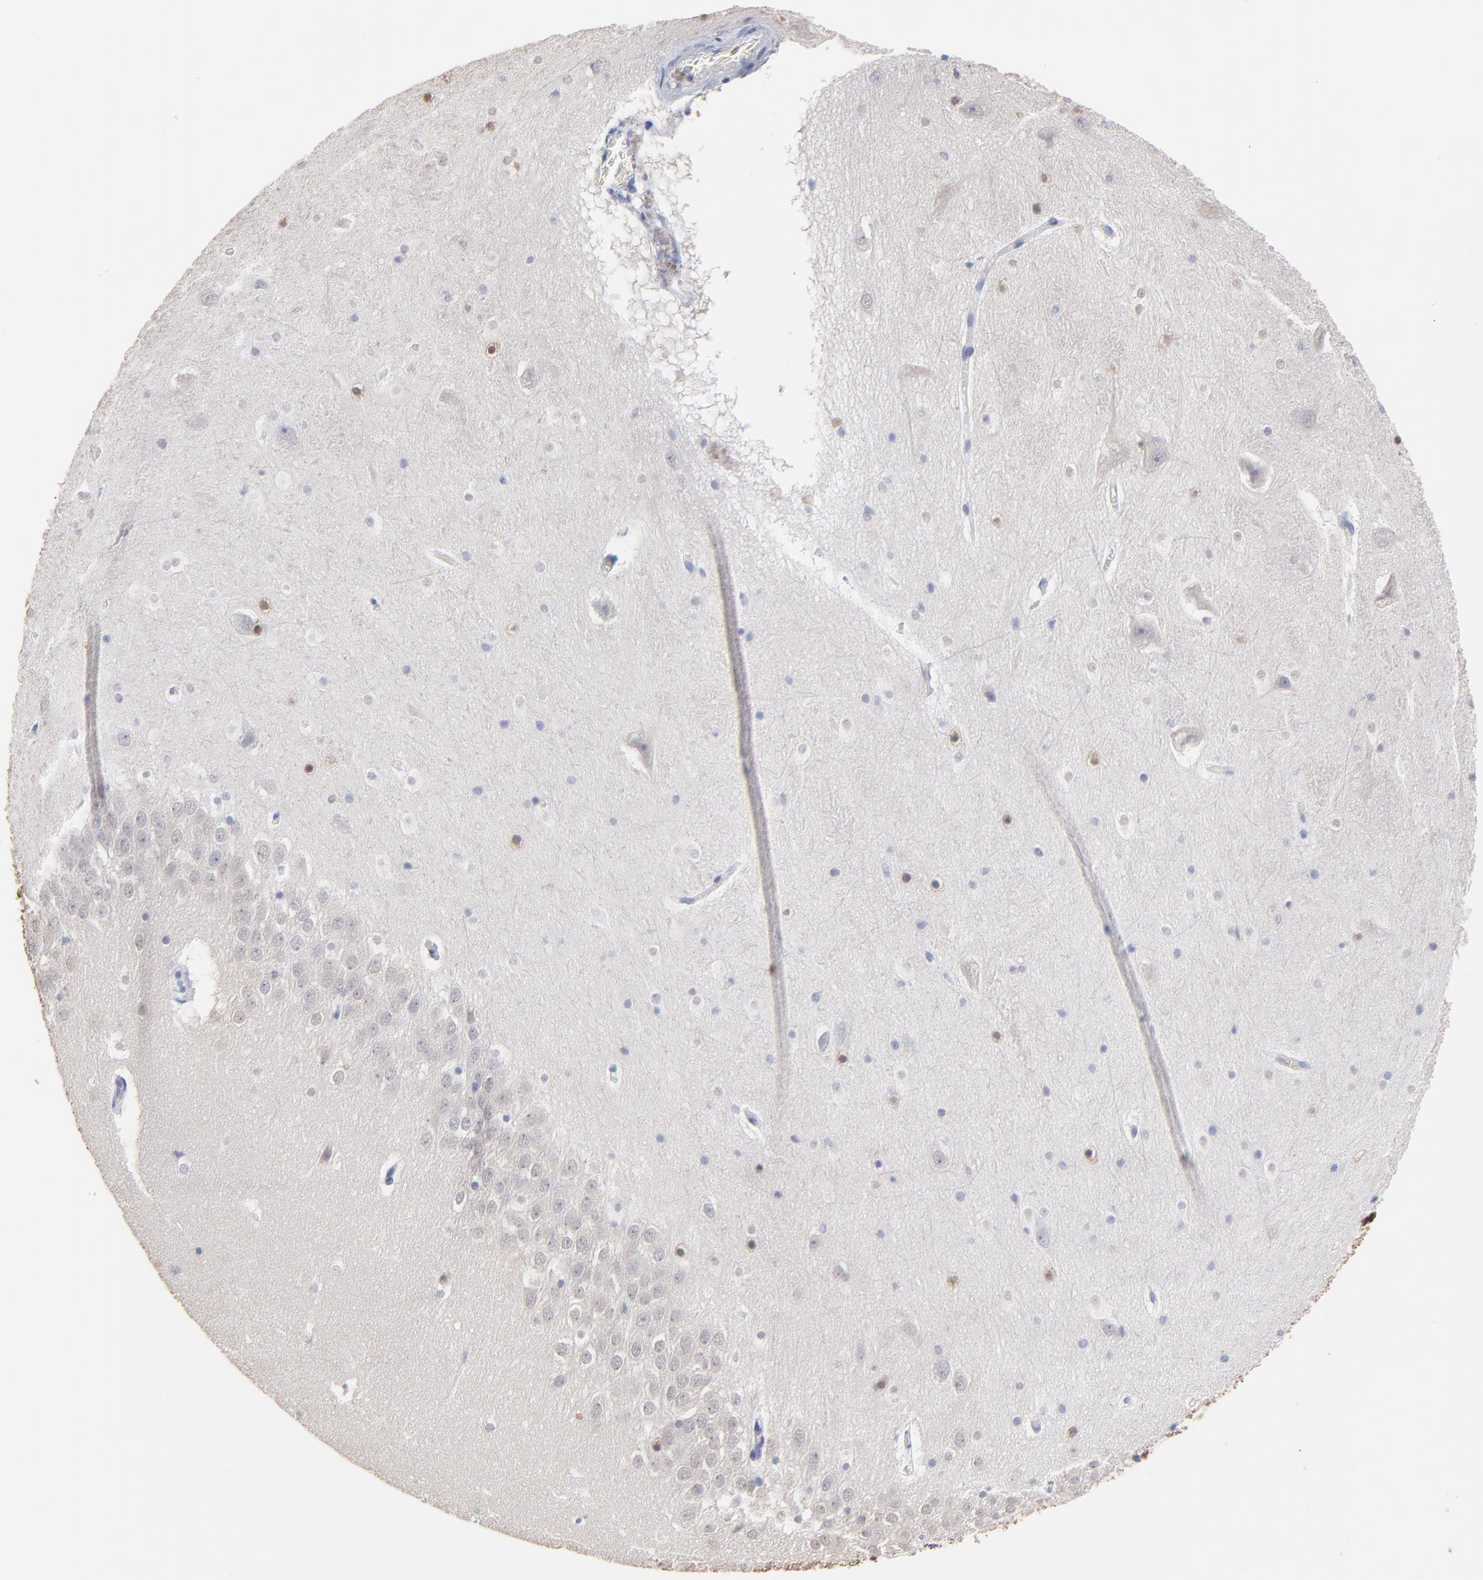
{"staining": {"intensity": "moderate", "quantity": ">75%", "location": "nuclear"}, "tissue": "hippocampus", "cell_type": "Glial cells", "image_type": "normal", "snomed": [{"axis": "morphology", "description": "Normal tissue, NOS"}, {"axis": "topography", "description": "Hippocampus"}], "caption": "Immunohistochemical staining of normal hippocampus shows moderate nuclear protein staining in approximately >75% of glial cells.", "gene": "SMARCA1", "patient": {"sex": "male", "age": 45}}